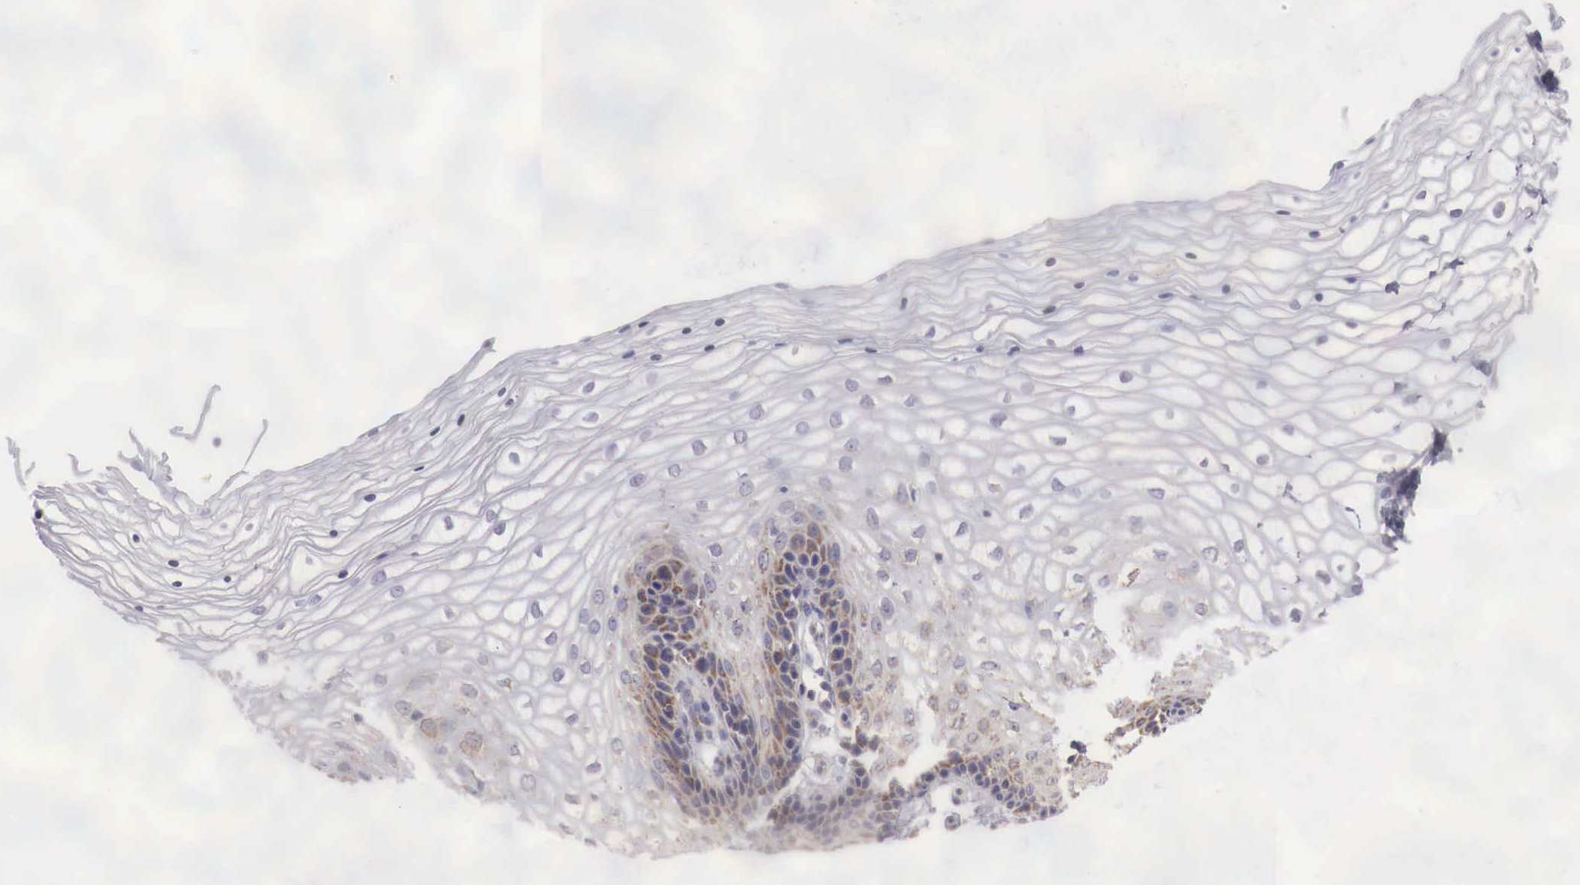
{"staining": {"intensity": "moderate", "quantity": "25%-75%", "location": "cytoplasmic/membranous"}, "tissue": "vagina", "cell_type": "Squamous epithelial cells", "image_type": "normal", "snomed": [{"axis": "morphology", "description": "Normal tissue, NOS"}, {"axis": "topography", "description": "Vagina"}], "caption": "A brown stain labels moderate cytoplasmic/membranous positivity of a protein in squamous epithelial cells of normal human vagina.", "gene": "XPNPEP3", "patient": {"sex": "female", "age": 34}}